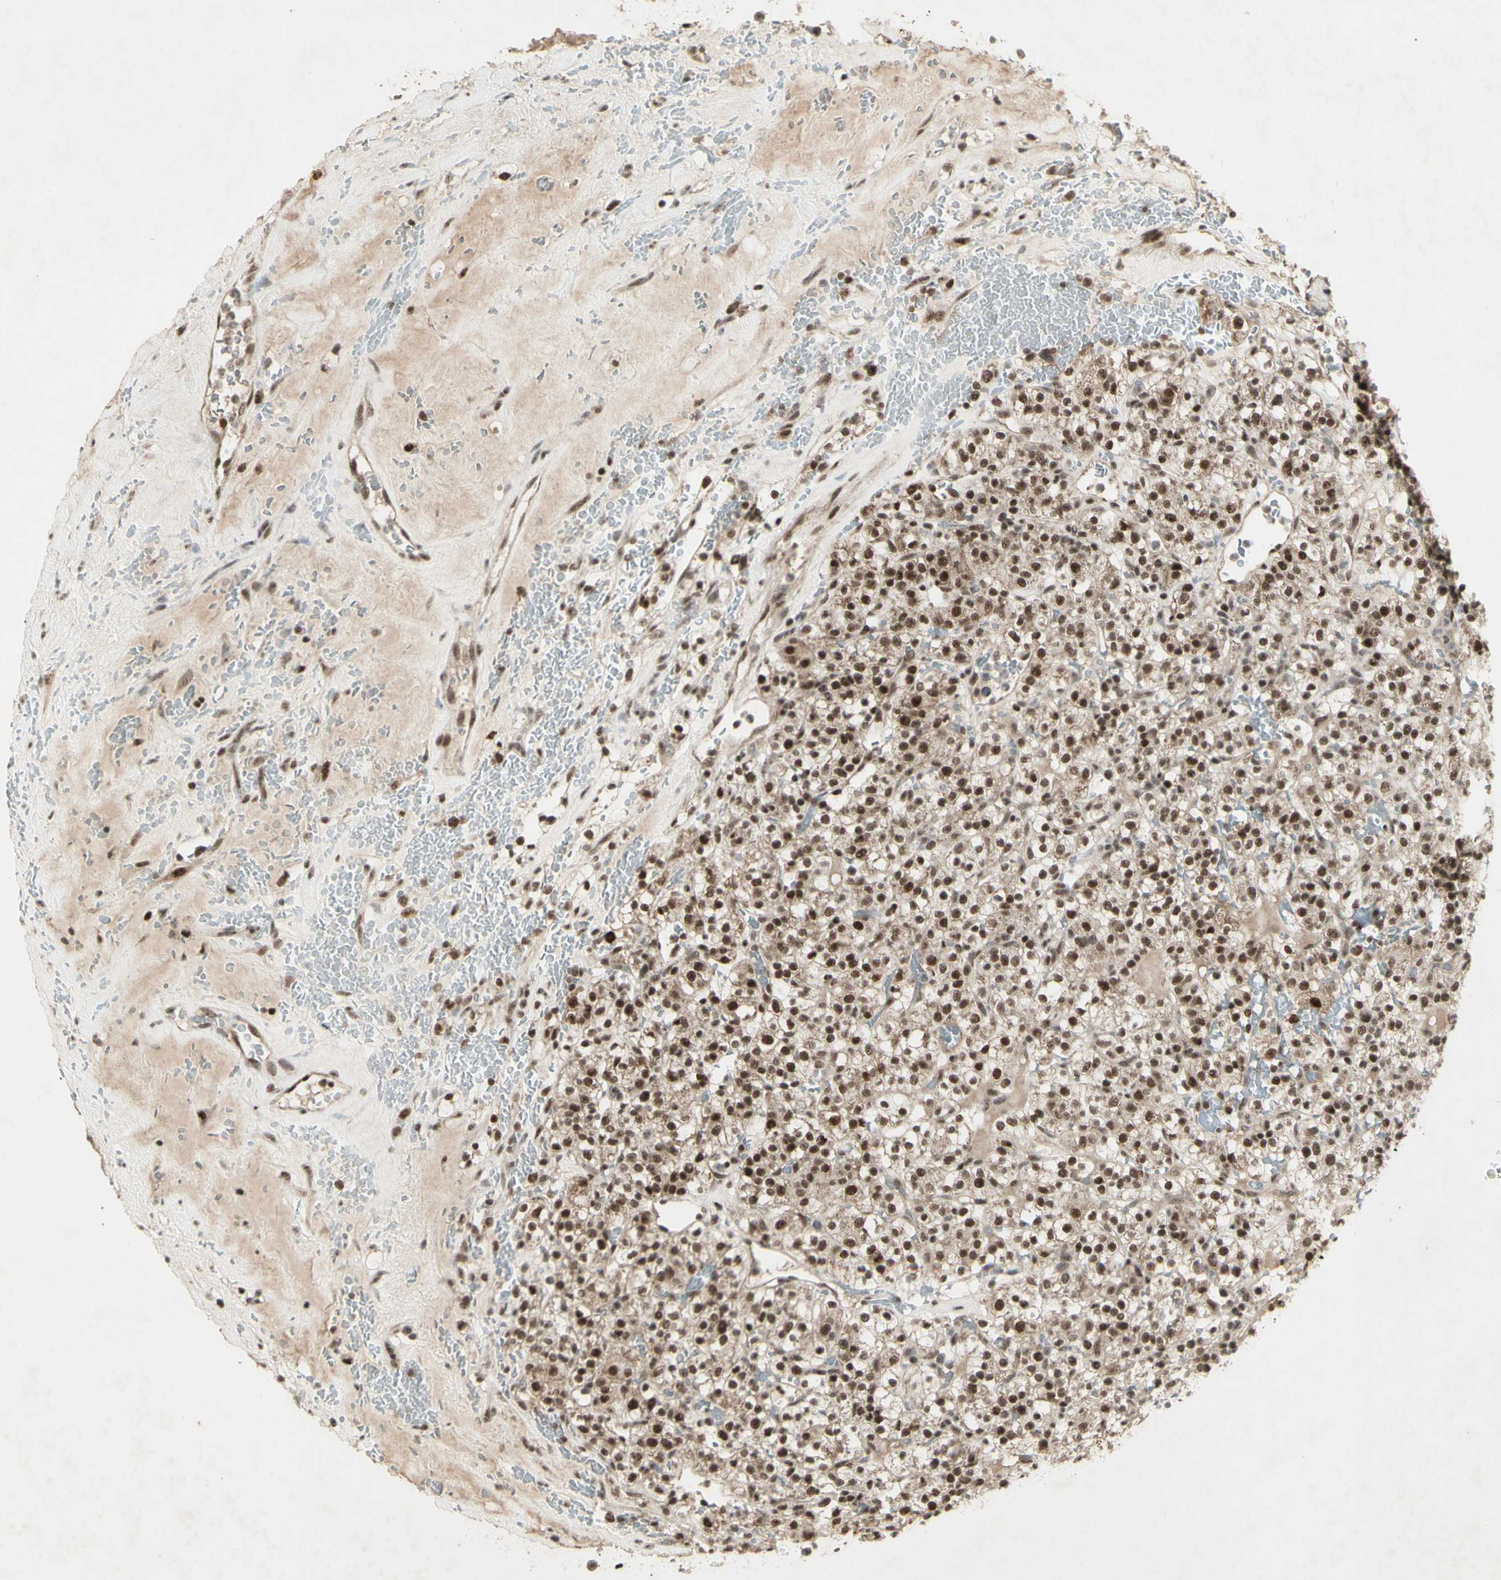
{"staining": {"intensity": "strong", "quantity": ">75%", "location": "cytoplasmic/membranous,nuclear"}, "tissue": "renal cancer", "cell_type": "Tumor cells", "image_type": "cancer", "snomed": [{"axis": "morphology", "description": "Normal tissue, NOS"}, {"axis": "morphology", "description": "Adenocarcinoma, NOS"}, {"axis": "topography", "description": "Kidney"}], "caption": "Immunohistochemical staining of human renal adenocarcinoma exhibits strong cytoplasmic/membranous and nuclear protein staining in approximately >75% of tumor cells.", "gene": "CCNT1", "patient": {"sex": "female", "age": 72}}